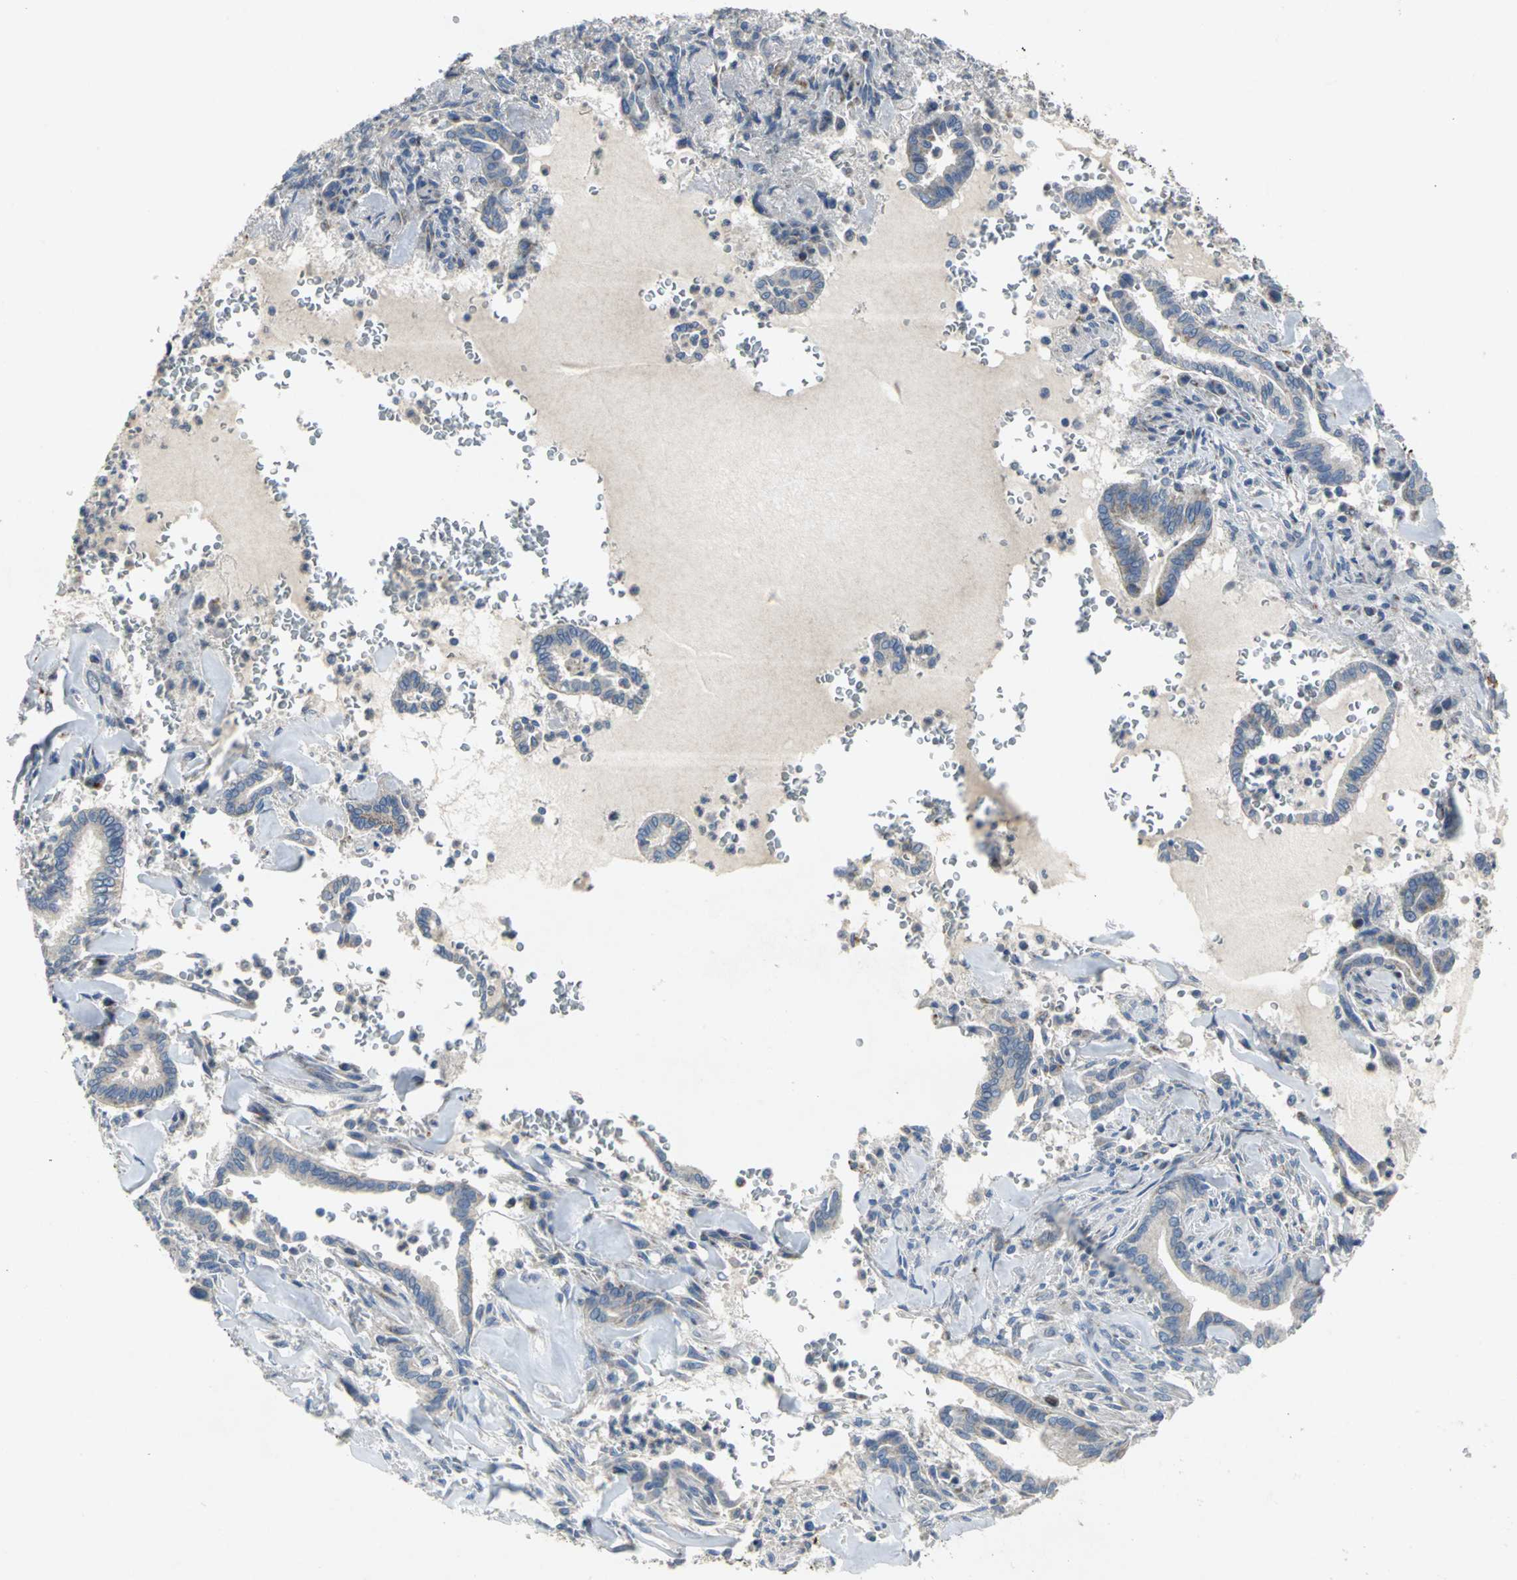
{"staining": {"intensity": "weak", "quantity": "25%-75%", "location": "cytoplasmic/membranous"}, "tissue": "liver cancer", "cell_type": "Tumor cells", "image_type": "cancer", "snomed": [{"axis": "morphology", "description": "Cholangiocarcinoma"}, {"axis": "topography", "description": "Liver"}], "caption": "A high-resolution micrograph shows immunohistochemistry (IHC) staining of liver cancer (cholangiocarcinoma), which shows weak cytoplasmic/membranous positivity in approximately 25%-75% of tumor cells.", "gene": "SPPL2B", "patient": {"sex": "female", "age": 67}}